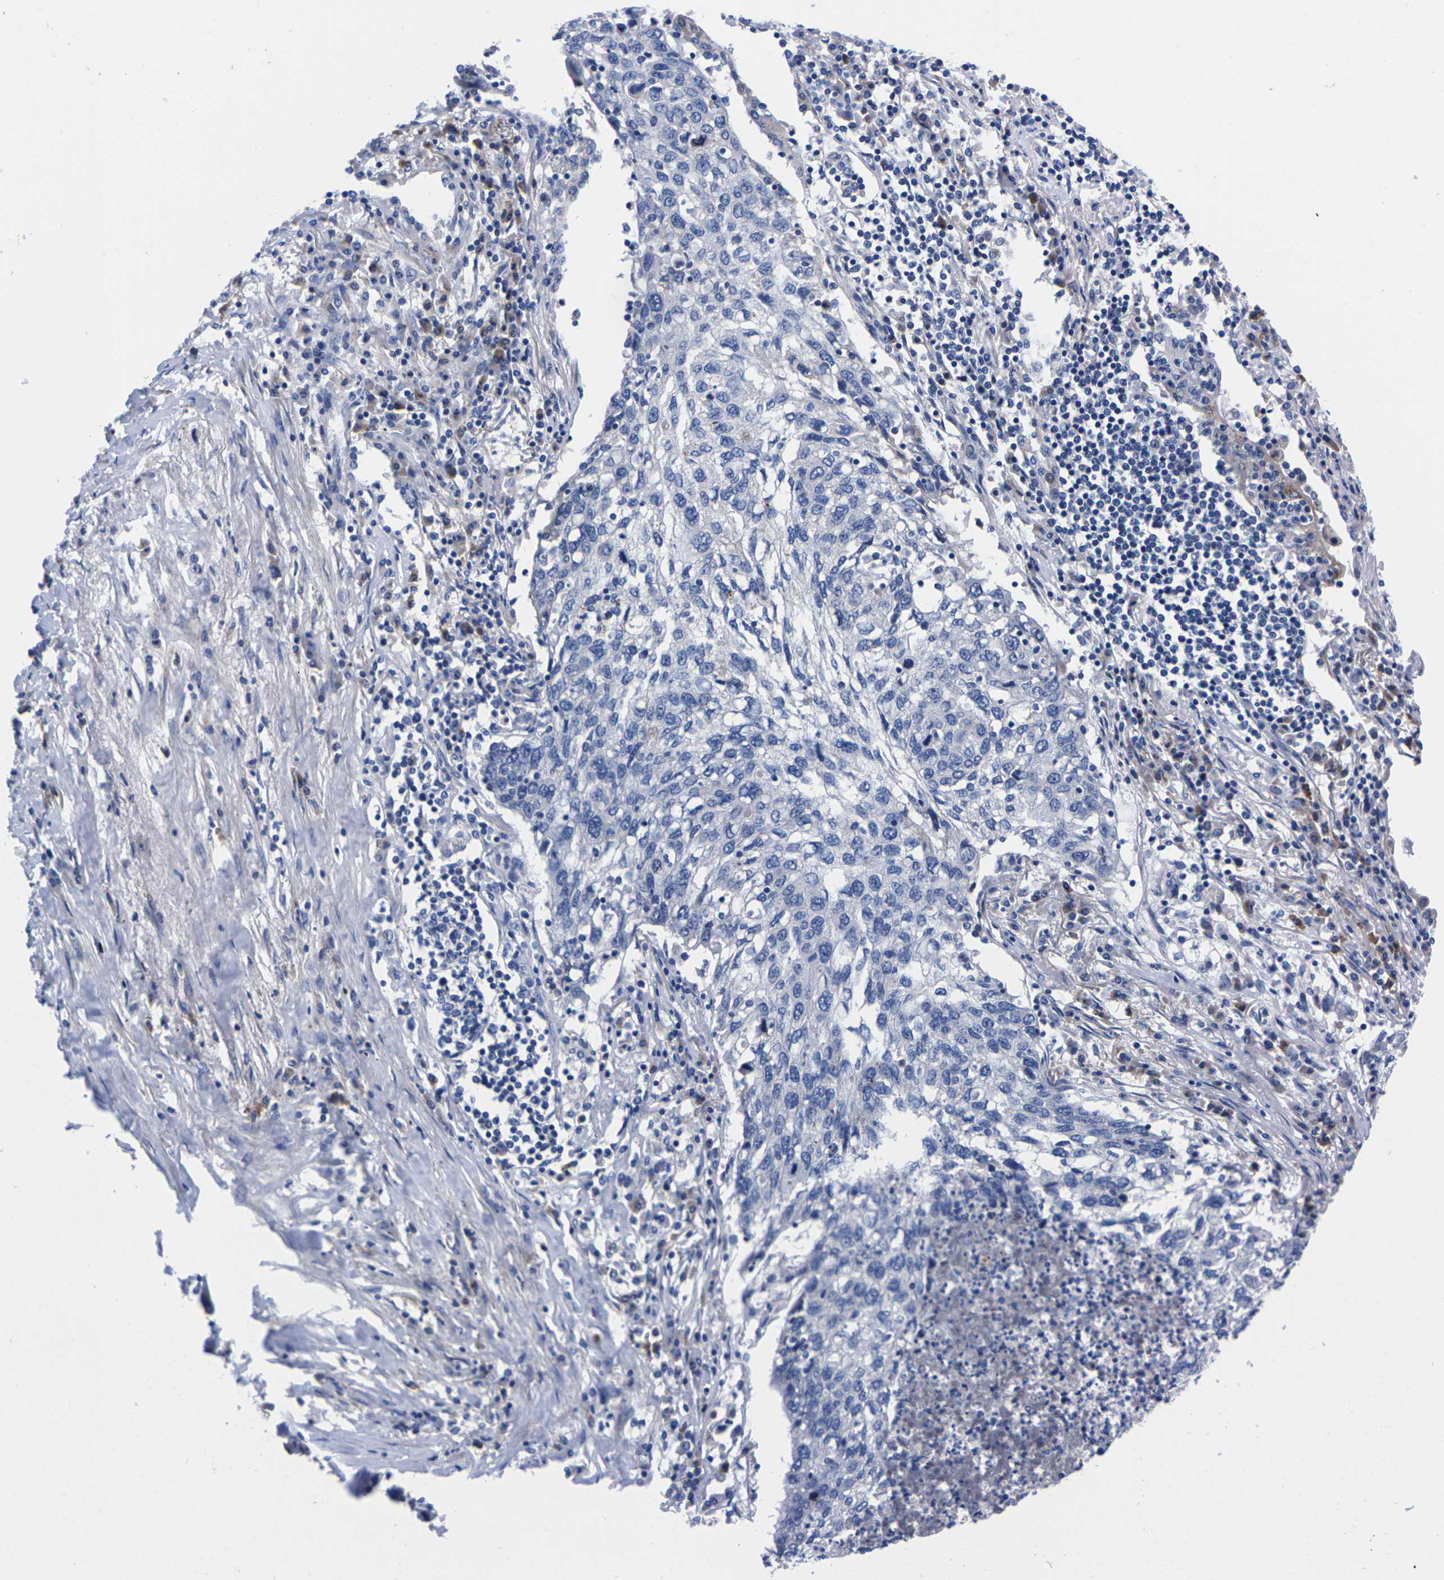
{"staining": {"intensity": "negative", "quantity": "none", "location": "none"}, "tissue": "lung cancer", "cell_type": "Tumor cells", "image_type": "cancer", "snomed": [{"axis": "morphology", "description": "Squamous cell carcinoma, NOS"}, {"axis": "topography", "description": "Lung"}], "caption": "Image shows no significant protein positivity in tumor cells of squamous cell carcinoma (lung).", "gene": "FAM210A", "patient": {"sex": "female", "age": 63}}